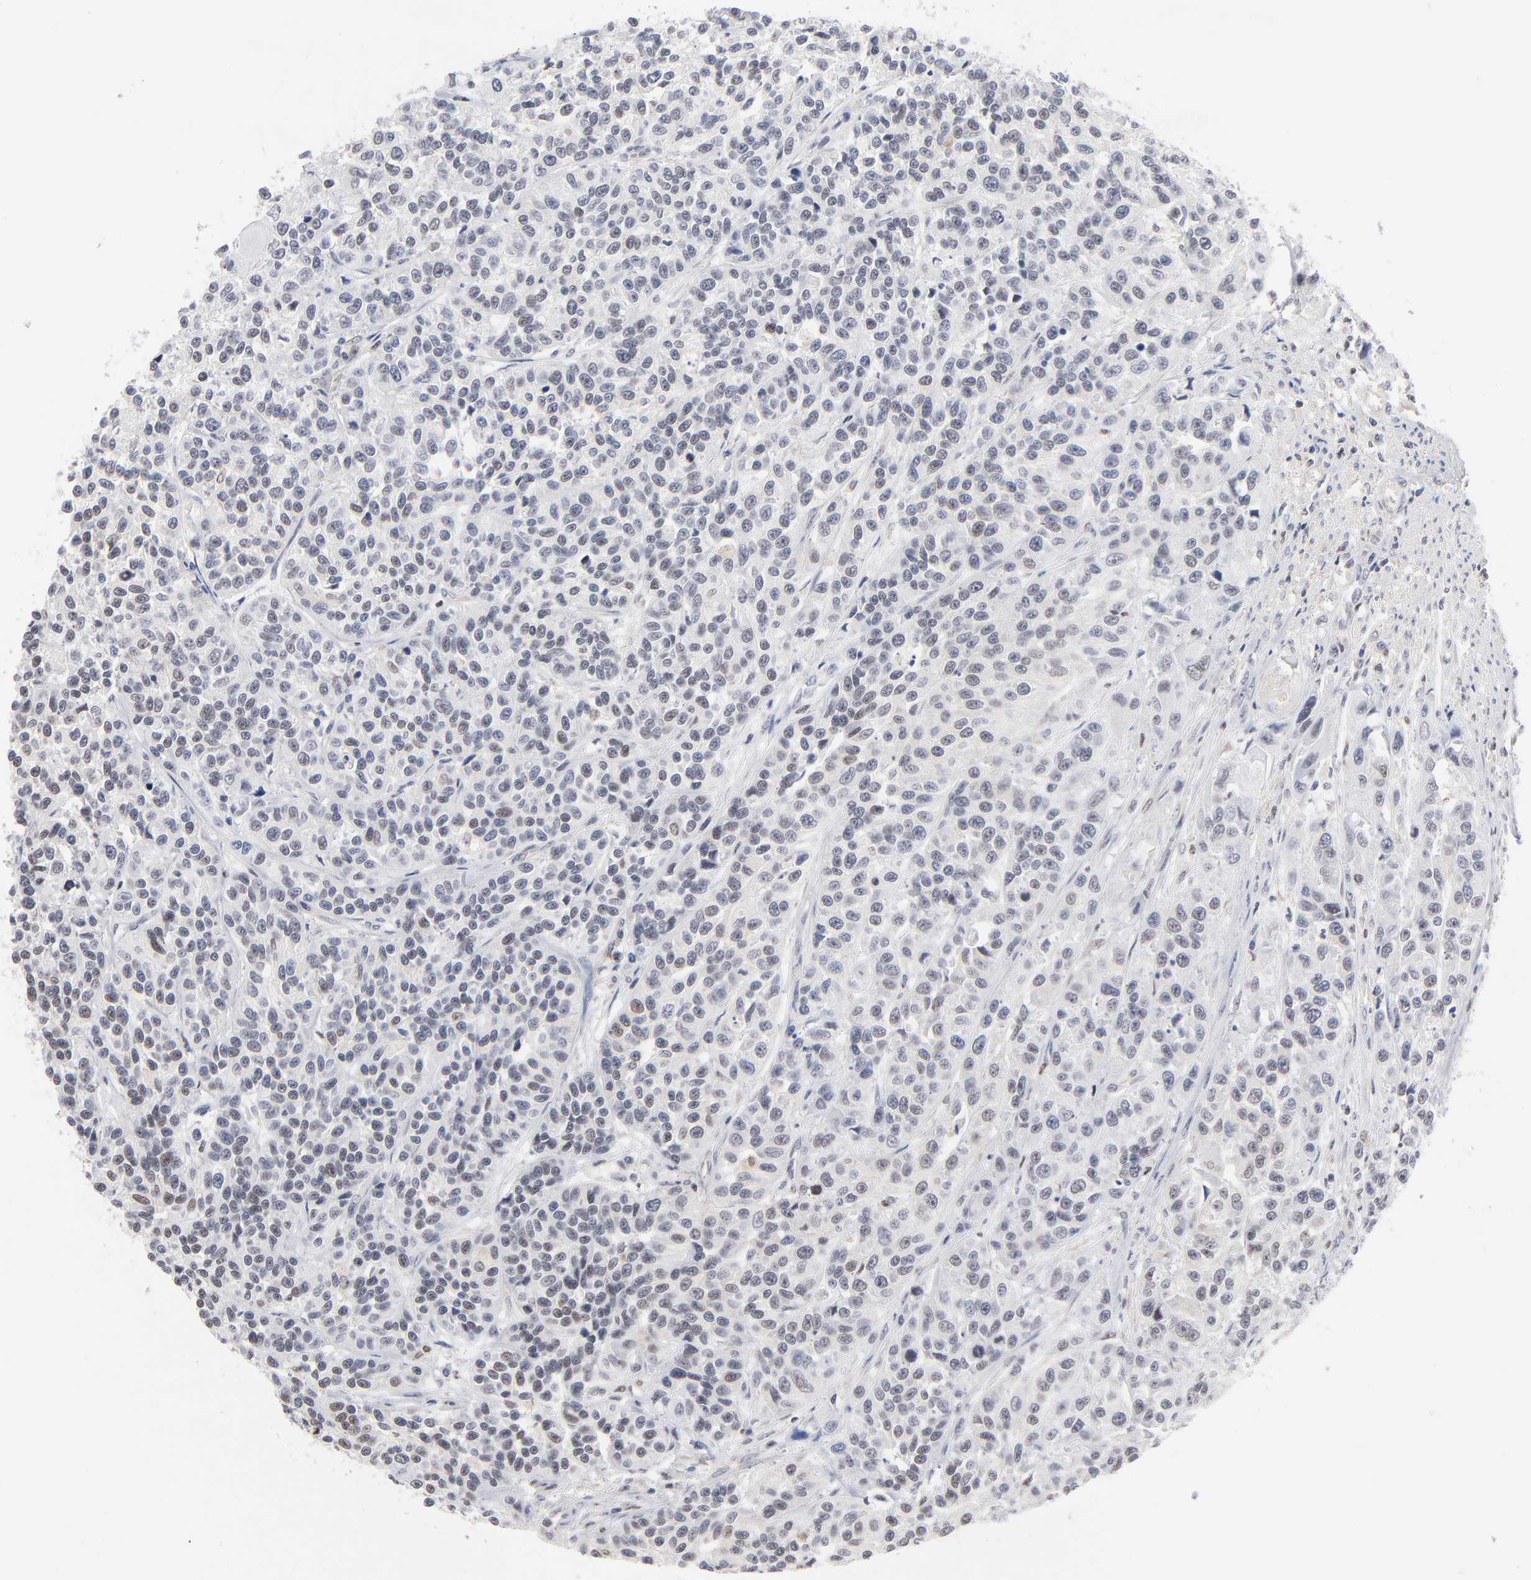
{"staining": {"intensity": "weak", "quantity": "<25%", "location": "nuclear"}, "tissue": "urothelial cancer", "cell_type": "Tumor cells", "image_type": "cancer", "snomed": [{"axis": "morphology", "description": "Urothelial carcinoma, High grade"}, {"axis": "topography", "description": "Urinary bladder"}], "caption": "Immunohistochemistry (IHC) of high-grade urothelial carcinoma displays no staining in tumor cells. Brightfield microscopy of immunohistochemistry (IHC) stained with DAB (3,3'-diaminobenzidine) (brown) and hematoxylin (blue), captured at high magnification.", "gene": "MAX", "patient": {"sex": "female", "age": 81}}